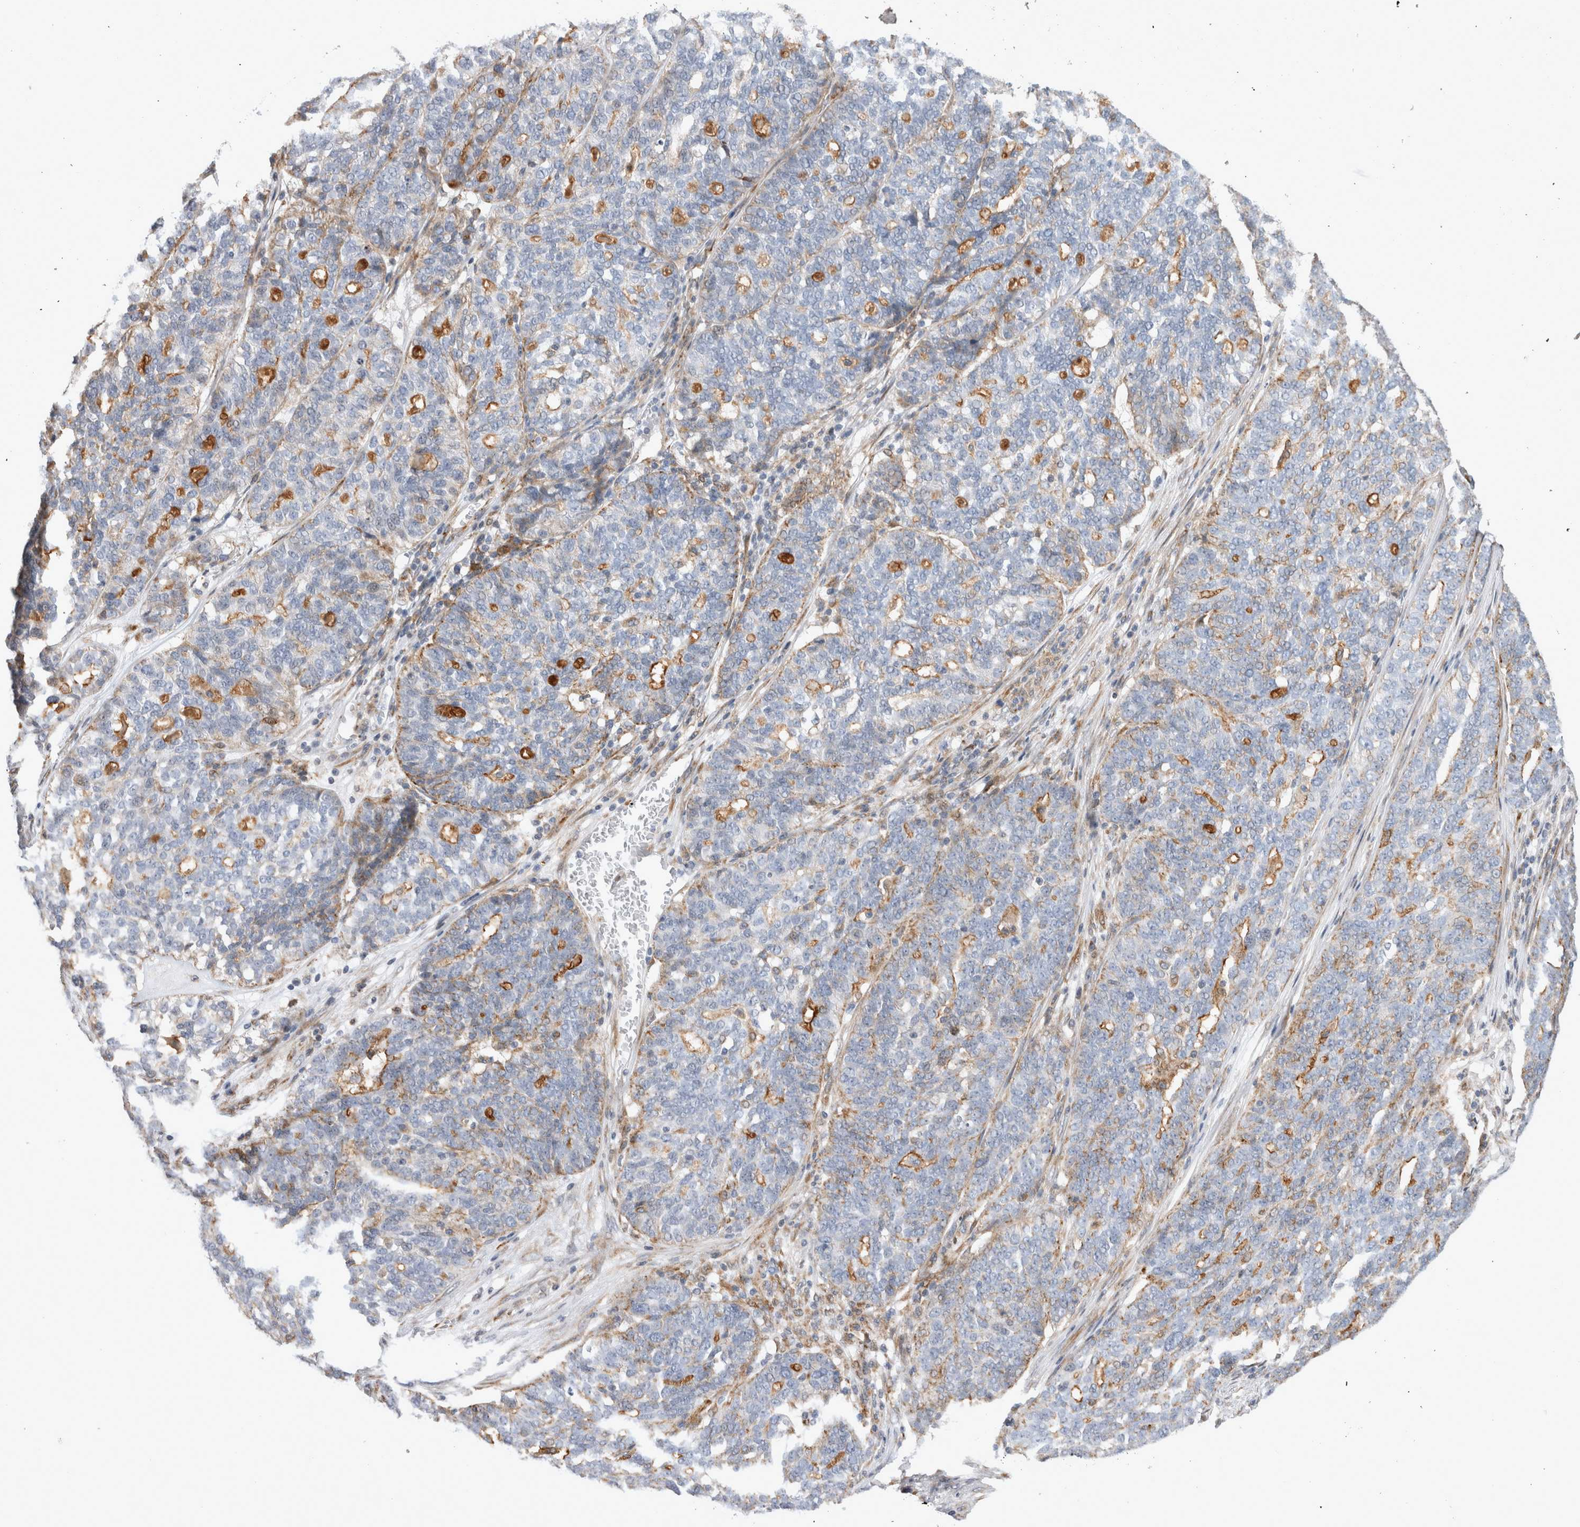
{"staining": {"intensity": "moderate", "quantity": "<25%", "location": "cytoplasmic/membranous"}, "tissue": "ovarian cancer", "cell_type": "Tumor cells", "image_type": "cancer", "snomed": [{"axis": "morphology", "description": "Cystadenocarcinoma, serous, NOS"}, {"axis": "topography", "description": "Ovary"}], "caption": "About <25% of tumor cells in human serous cystadenocarcinoma (ovarian) show moderate cytoplasmic/membranous protein staining as visualized by brown immunohistochemical staining.", "gene": "TRMT9B", "patient": {"sex": "female", "age": 59}}